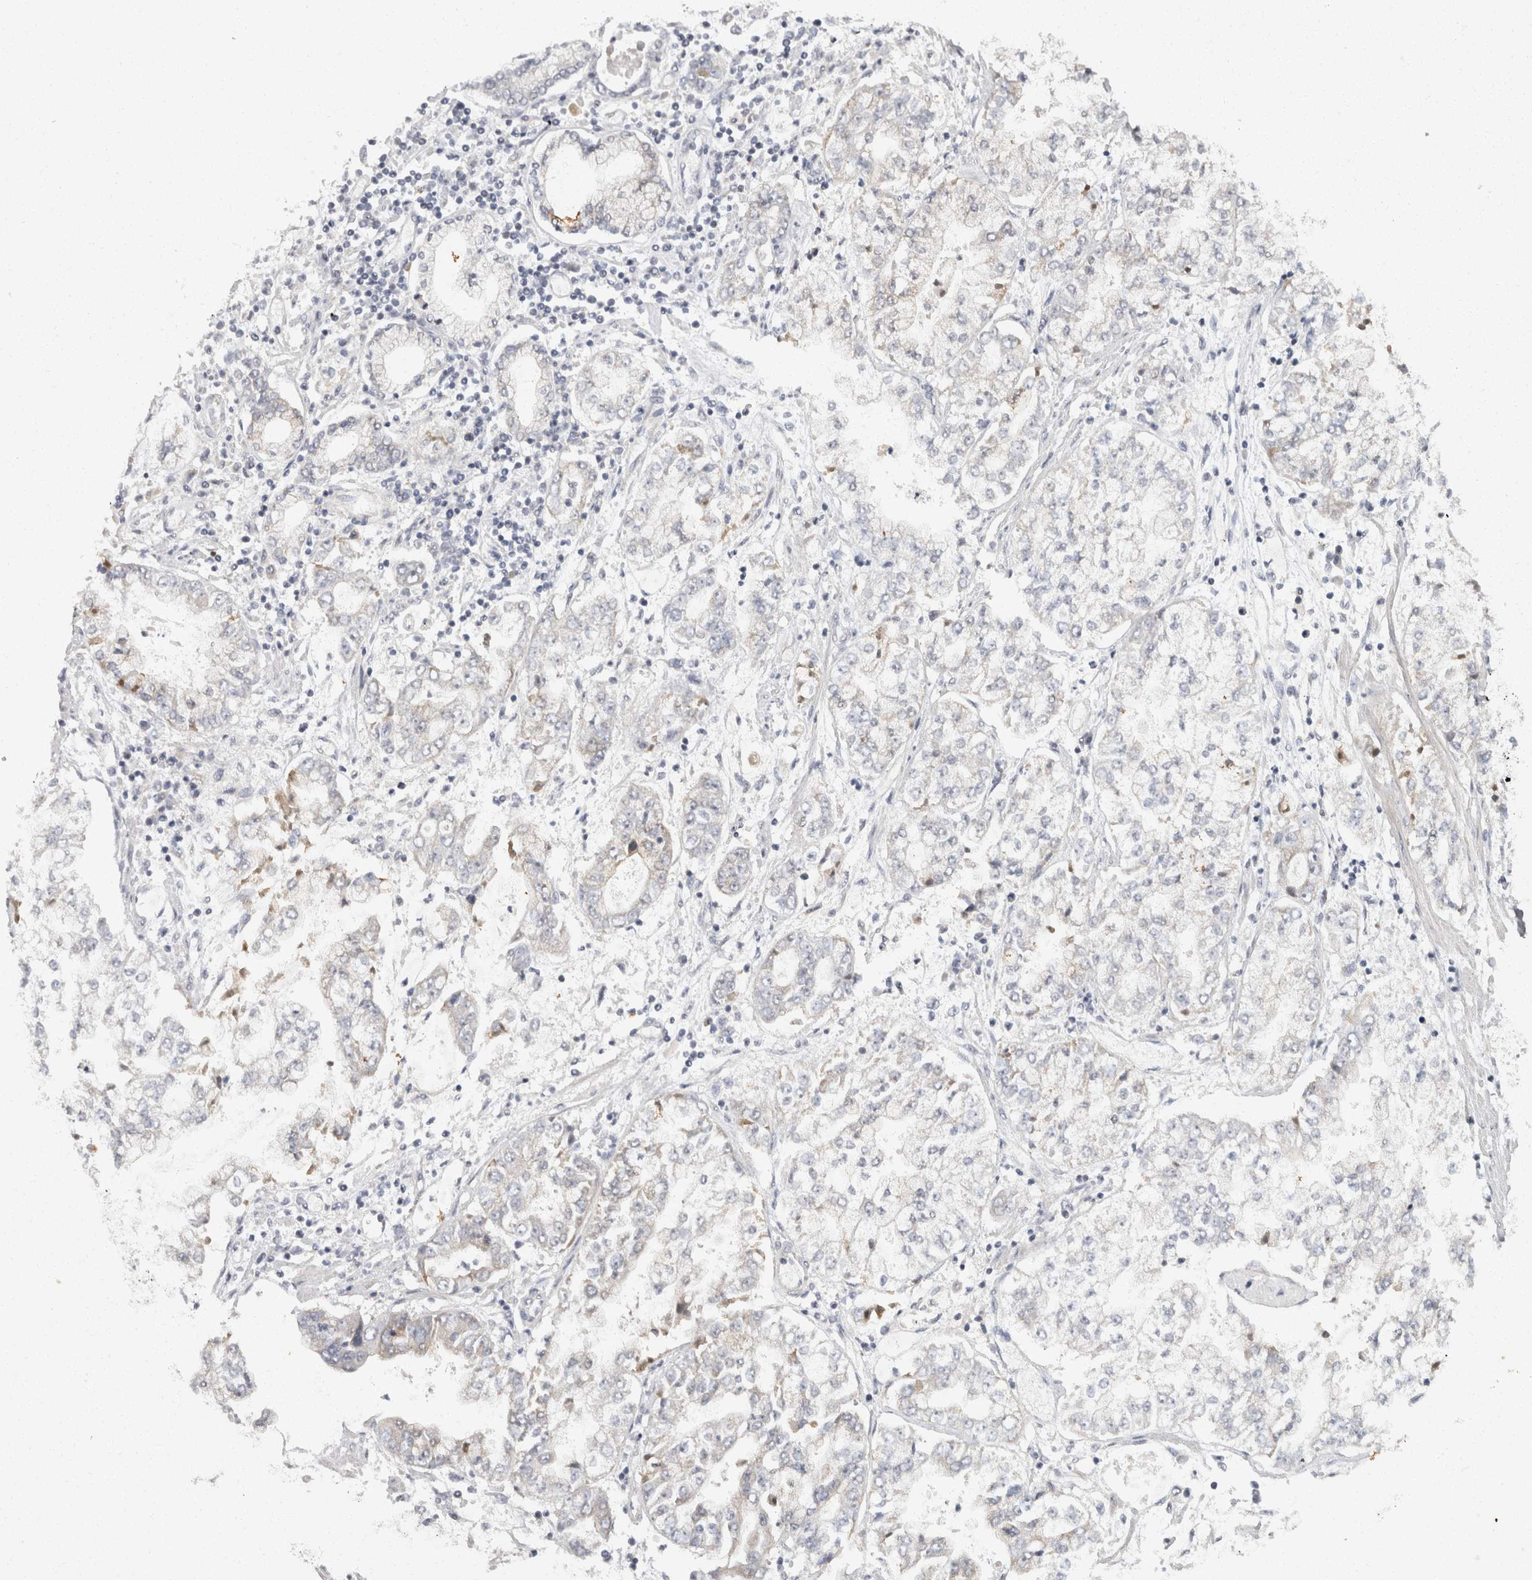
{"staining": {"intensity": "weak", "quantity": "<25%", "location": "cytoplasmic/membranous"}, "tissue": "stomach cancer", "cell_type": "Tumor cells", "image_type": "cancer", "snomed": [{"axis": "morphology", "description": "Adenocarcinoma, NOS"}, {"axis": "topography", "description": "Stomach"}], "caption": "Tumor cells are negative for brown protein staining in stomach cancer. (DAB immunohistochemistry visualized using brightfield microscopy, high magnification).", "gene": "ACAT2", "patient": {"sex": "male", "age": 76}}